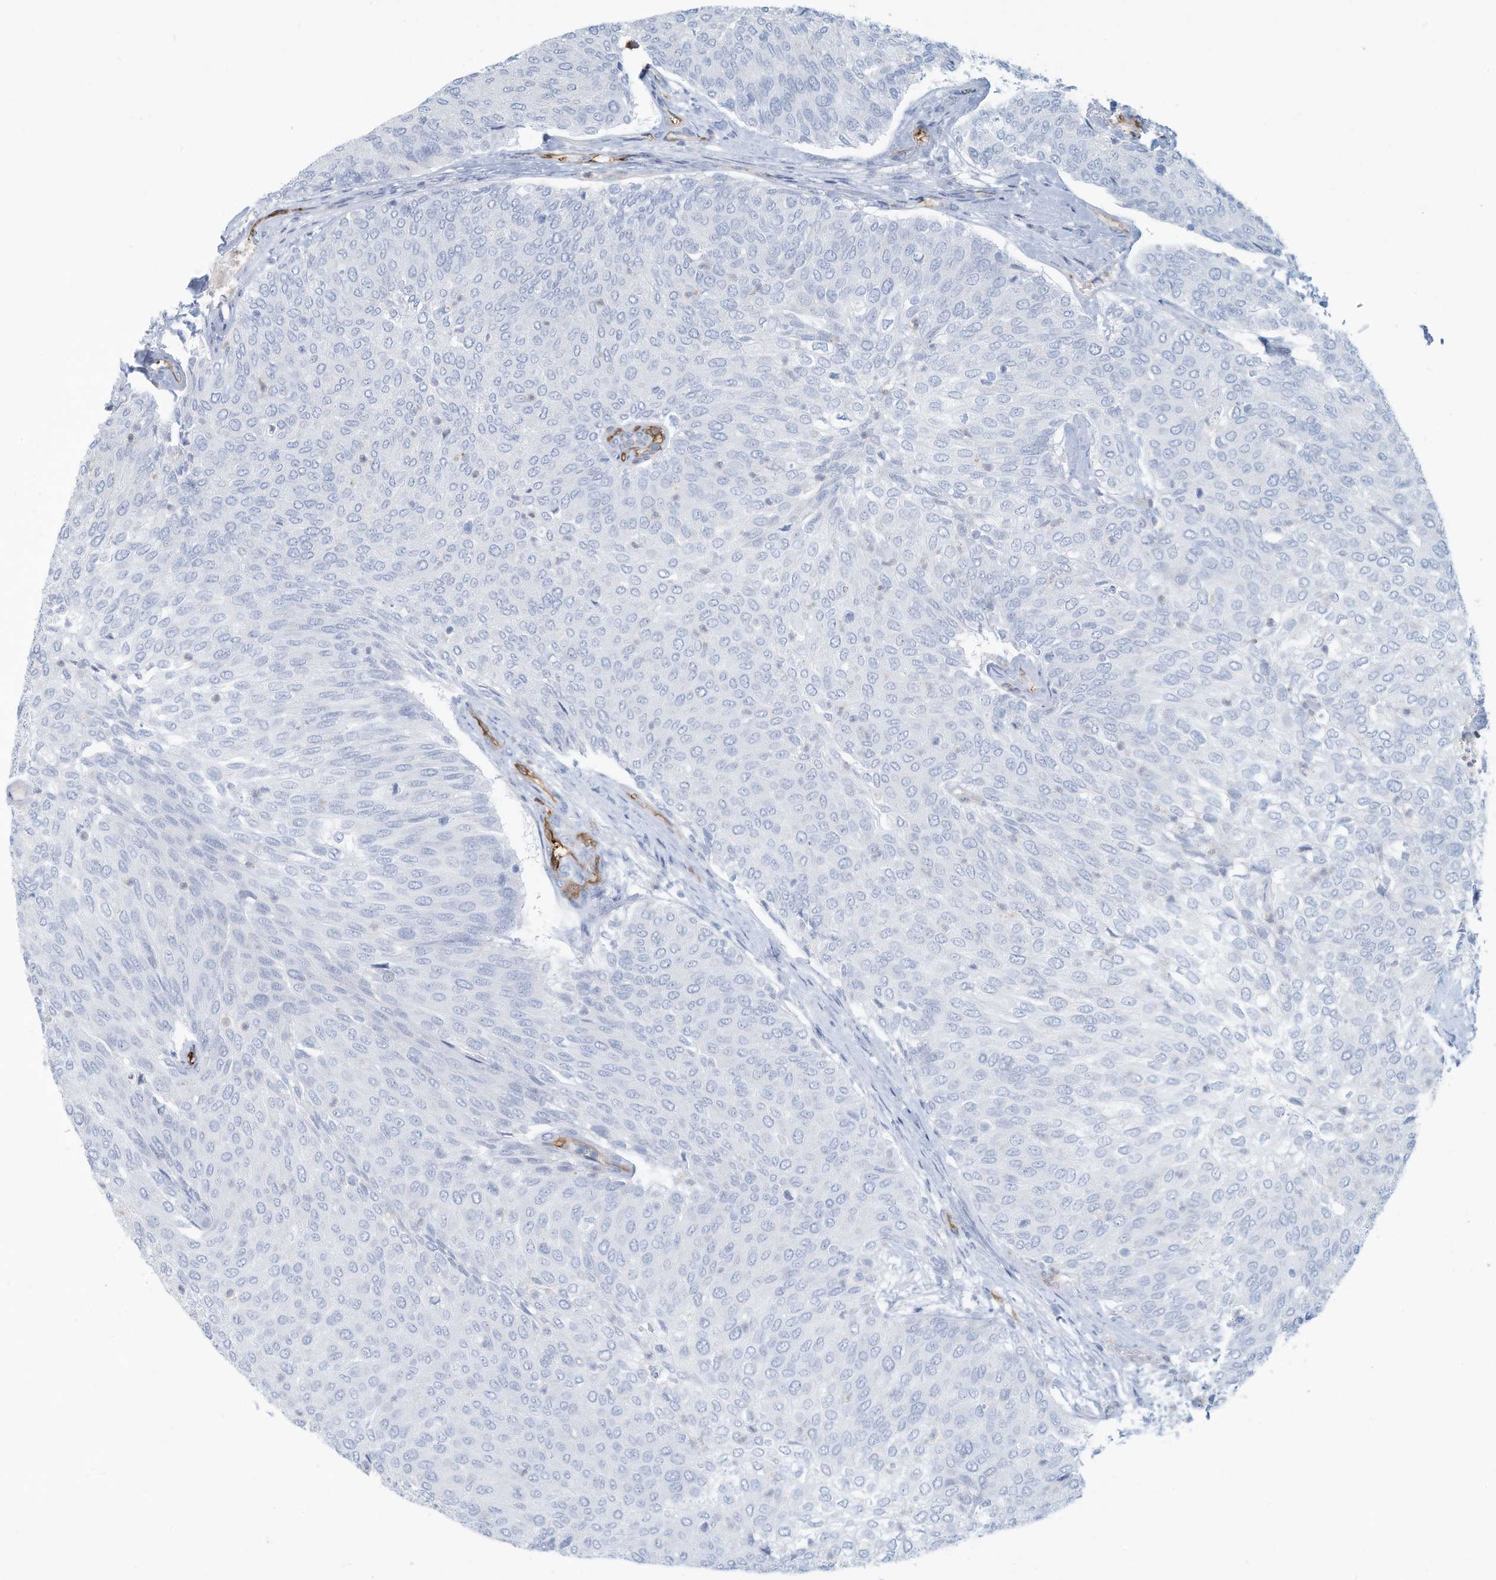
{"staining": {"intensity": "negative", "quantity": "none", "location": "none"}, "tissue": "urothelial cancer", "cell_type": "Tumor cells", "image_type": "cancer", "snomed": [{"axis": "morphology", "description": "Urothelial carcinoma, Low grade"}, {"axis": "topography", "description": "Urinary bladder"}], "caption": "Urothelial cancer was stained to show a protein in brown. There is no significant expression in tumor cells. Nuclei are stained in blue.", "gene": "ERI2", "patient": {"sex": "female", "age": 79}}